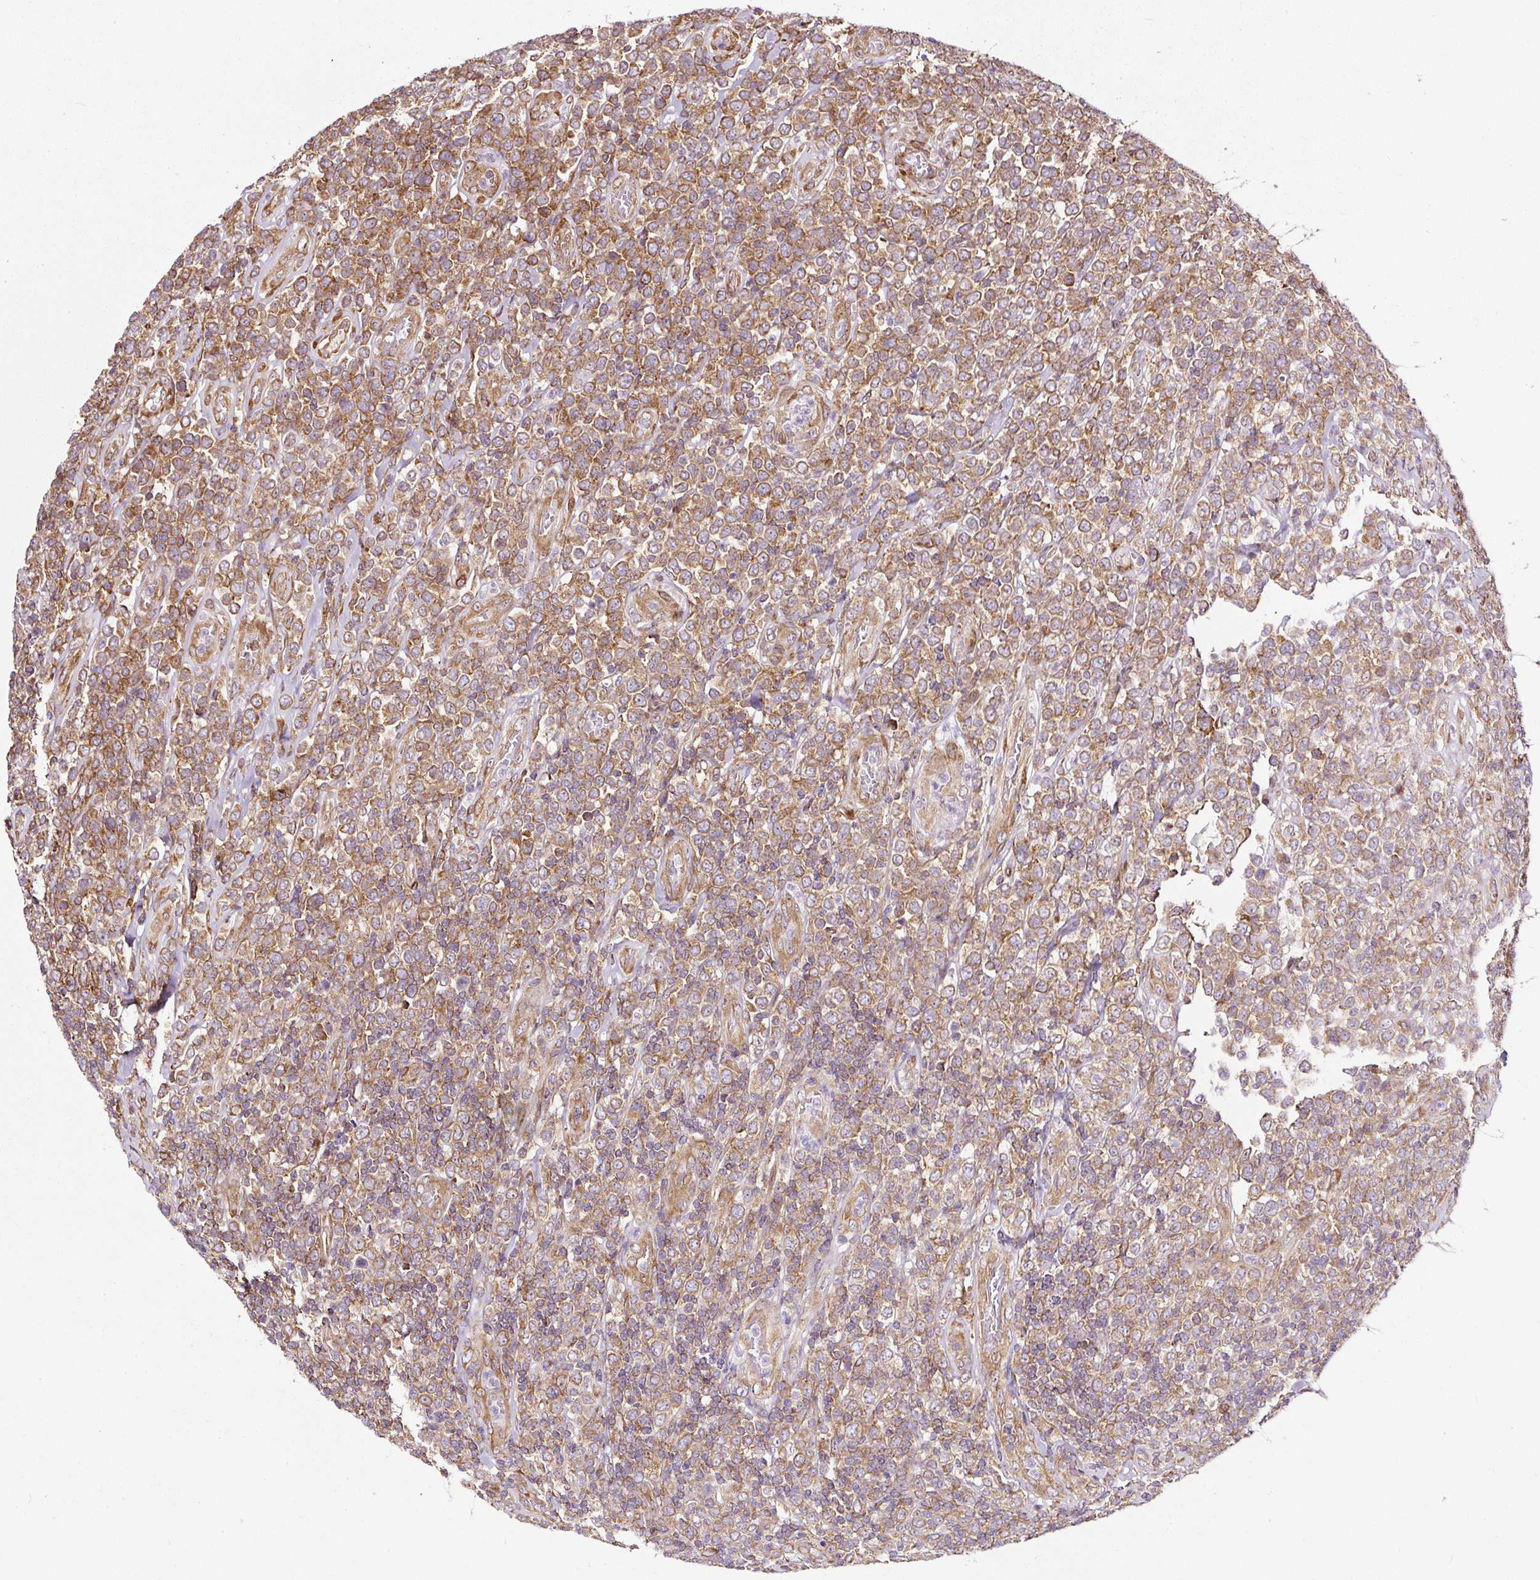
{"staining": {"intensity": "moderate", "quantity": ">75%", "location": "cytoplasmic/membranous"}, "tissue": "lymphoma", "cell_type": "Tumor cells", "image_type": "cancer", "snomed": [{"axis": "morphology", "description": "Malignant lymphoma, non-Hodgkin's type, High grade"}, {"axis": "topography", "description": "Soft tissue"}], "caption": "Protein staining of lymphoma tissue reveals moderate cytoplasmic/membranous positivity in approximately >75% of tumor cells.", "gene": "KDM4E", "patient": {"sex": "female", "age": 56}}